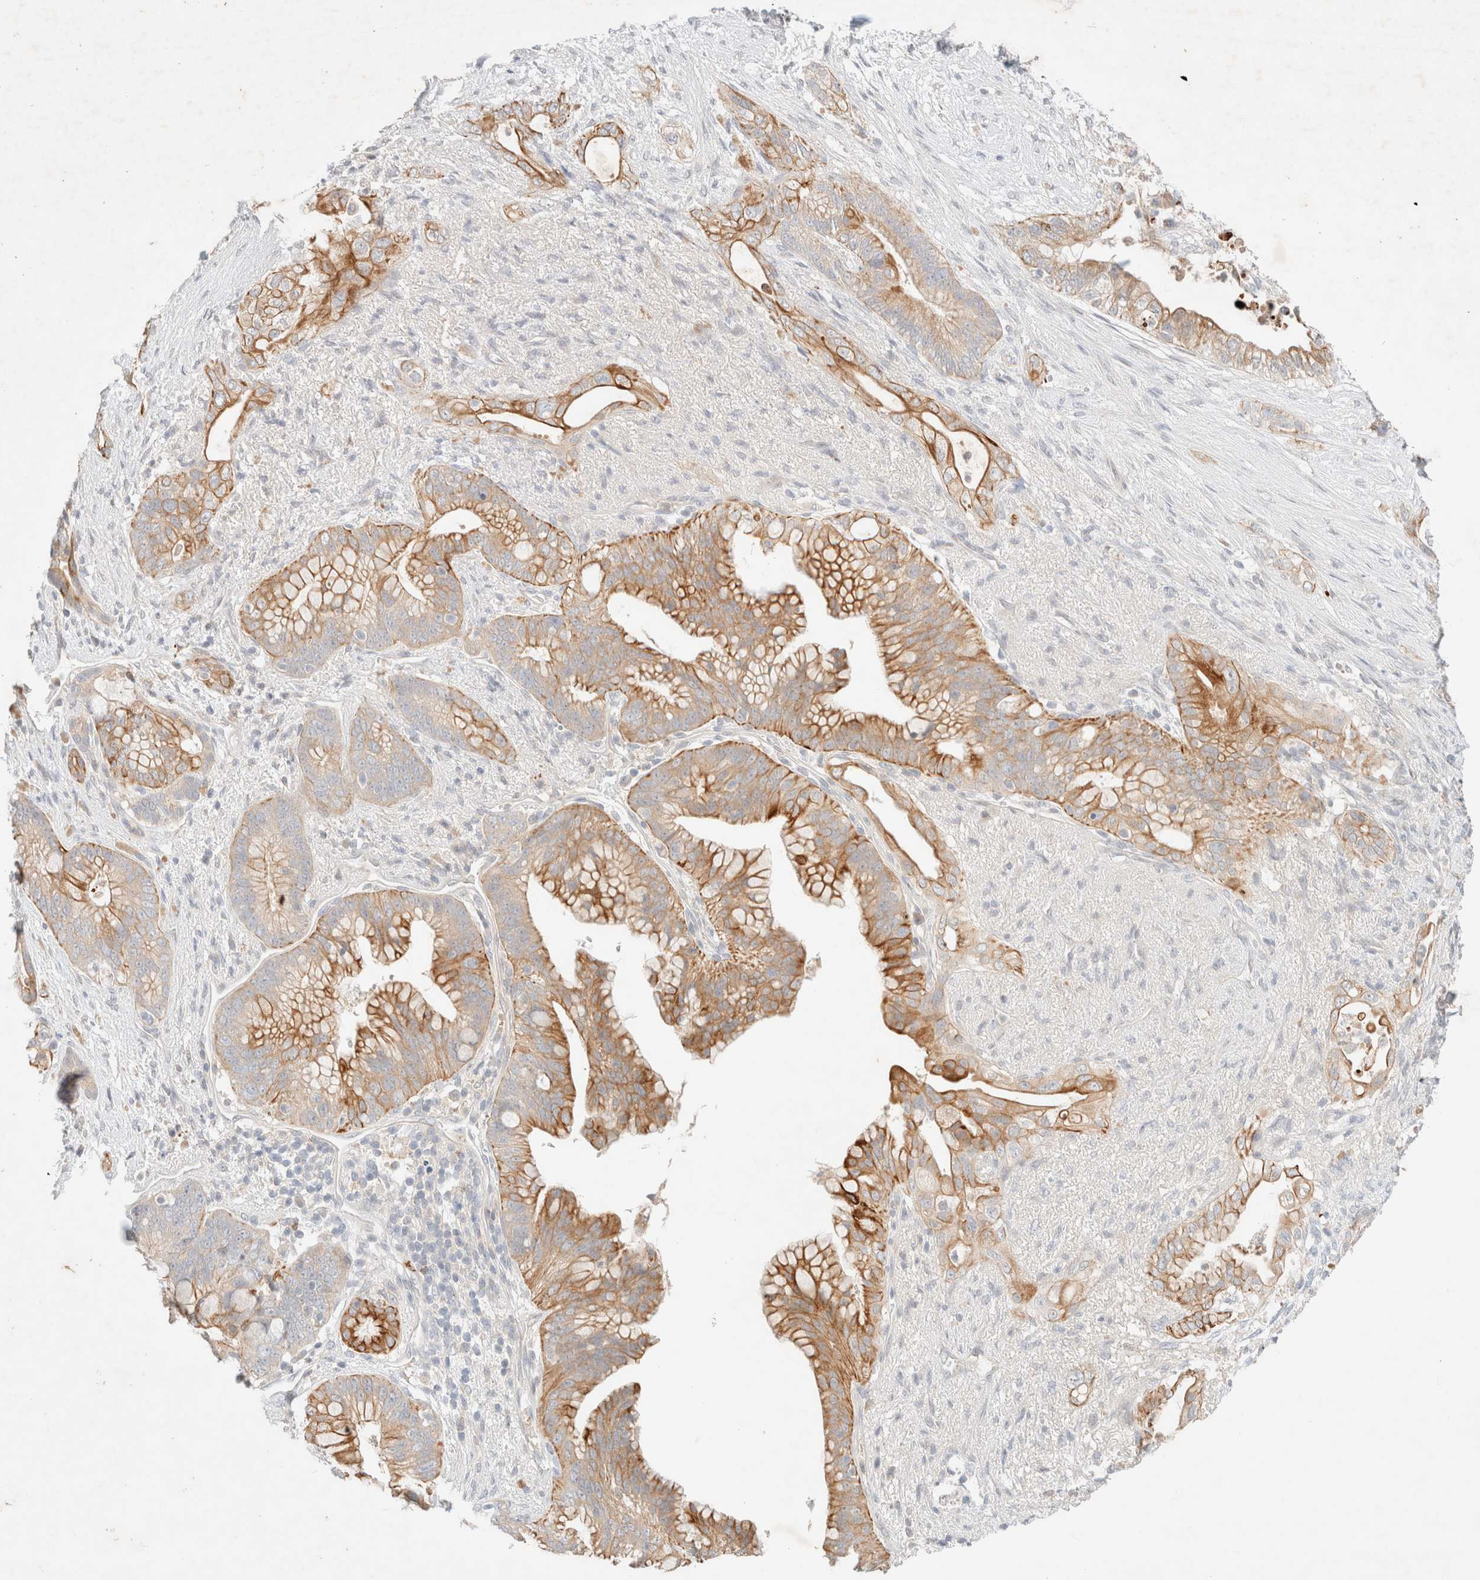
{"staining": {"intensity": "strong", "quantity": ">75%", "location": "cytoplasmic/membranous"}, "tissue": "pancreatic cancer", "cell_type": "Tumor cells", "image_type": "cancer", "snomed": [{"axis": "morphology", "description": "Adenocarcinoma, NOS"}, {"axis": "topography", "description": "Pancreas"}], "caption": "Adenocarcinoma (pancreatic) stained with a brown dye exhibits strong cytoplasmic/membranous positive positivity in about >75% of tumor cells.", "gene": "SGSM2", "patient": {"sex": "male", "age": 53}}